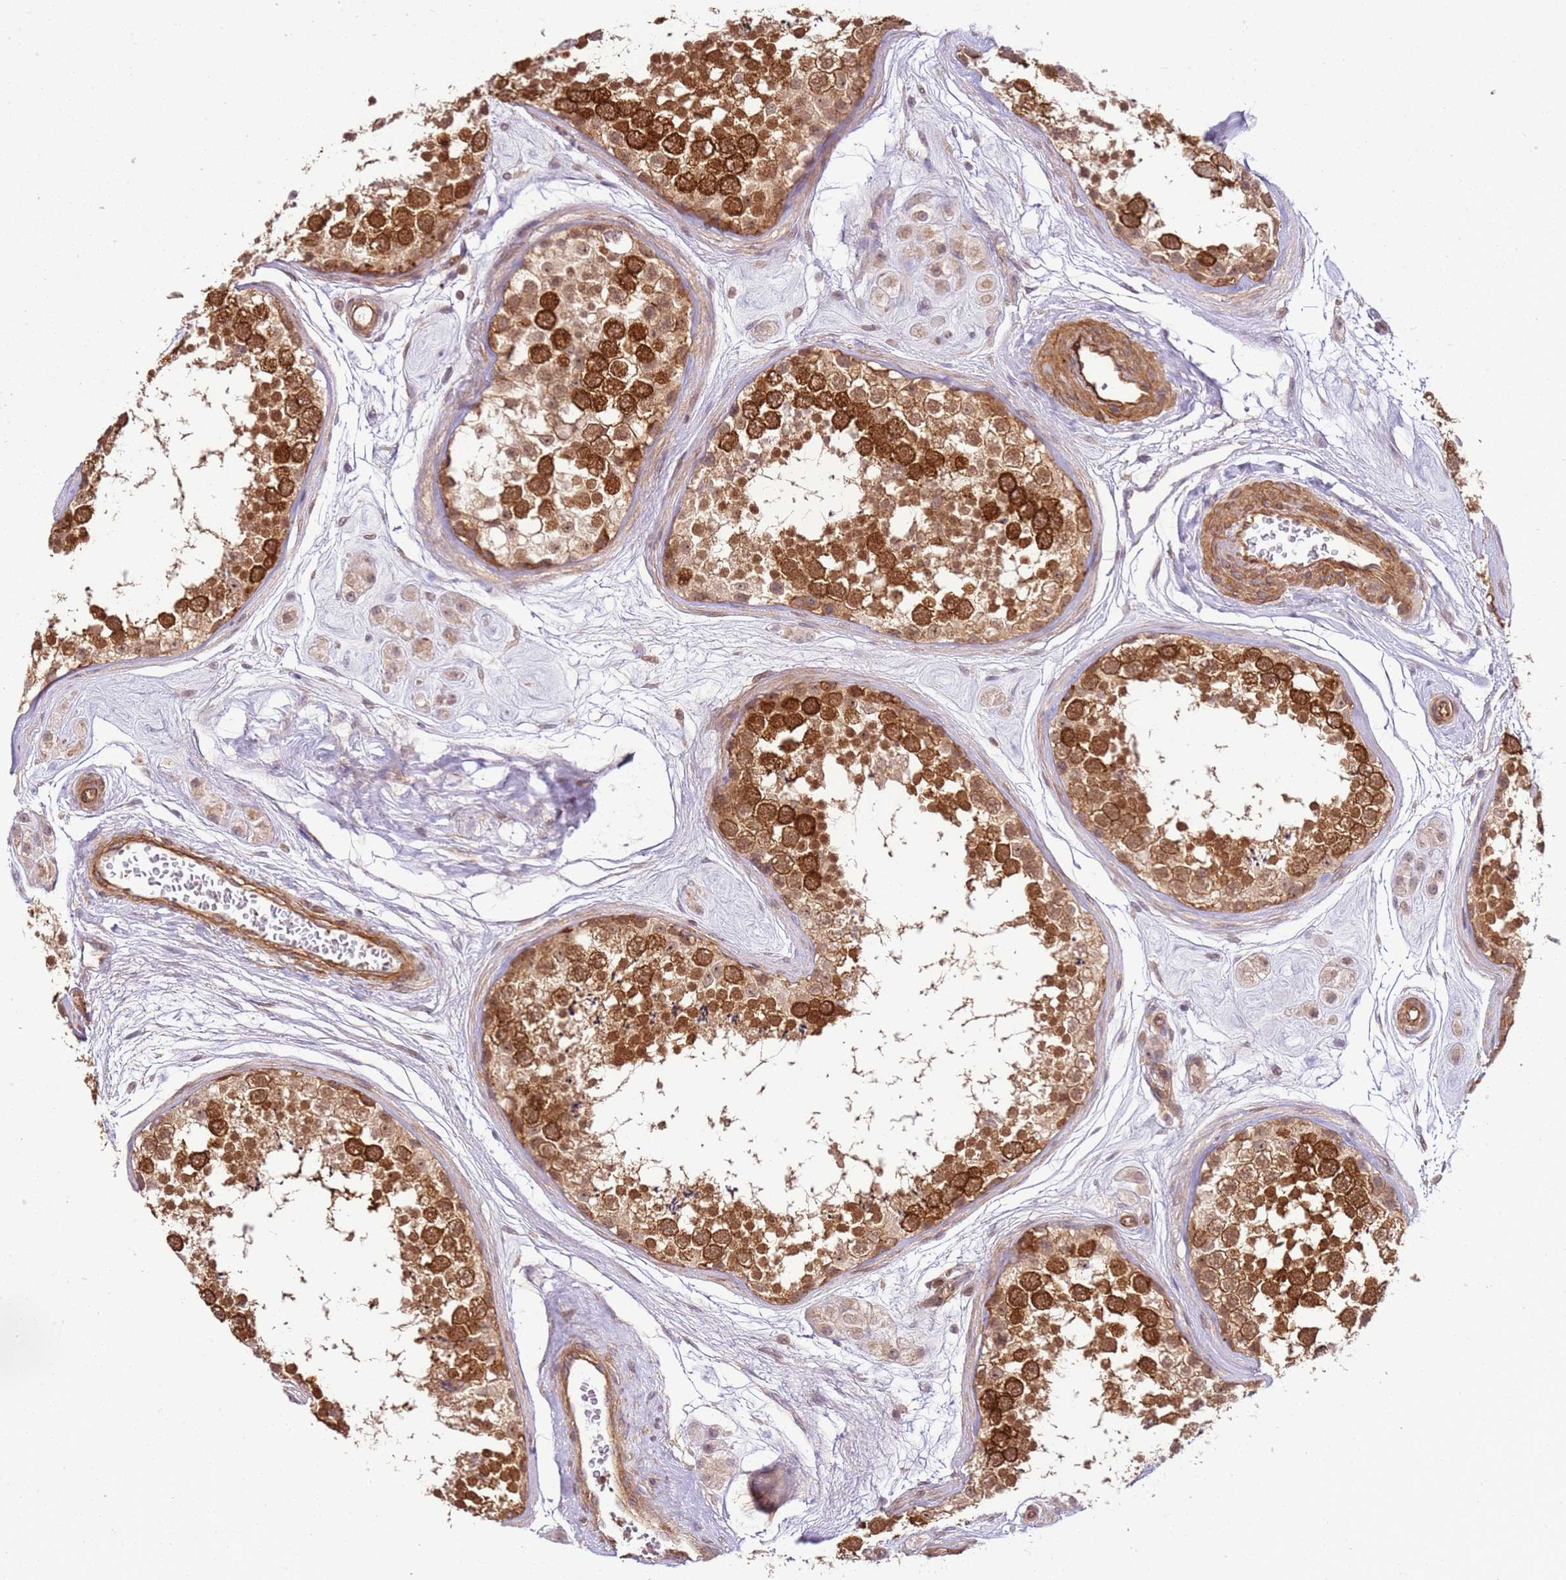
{"staining": {"intensity": "strong", "quantity": ">75%", "location": "cytoplasmic/membranous"}, "tissue": "testis", "cell_type": "Cells in seminiferous ducts", "image_type": "normal", "snomed": [{"axis": "morphology", "description": "Normal tissue, NOS"}, {"axis": "topography", "description": "Testis"}], "caption": "Cells in seminiferous ducts exhibit high levels of strong cytoplasmic/membranous positivity in approximately >75% of cells in unremarkable testis. The staining was performed using DAB (3,3'-diaminobenzidine), with brown indicating positive protein expression. Nuclei are stained blue with hematoxylin.", "gene": "CCNYL1", "patient": {"sex": "male", "age": 56}}